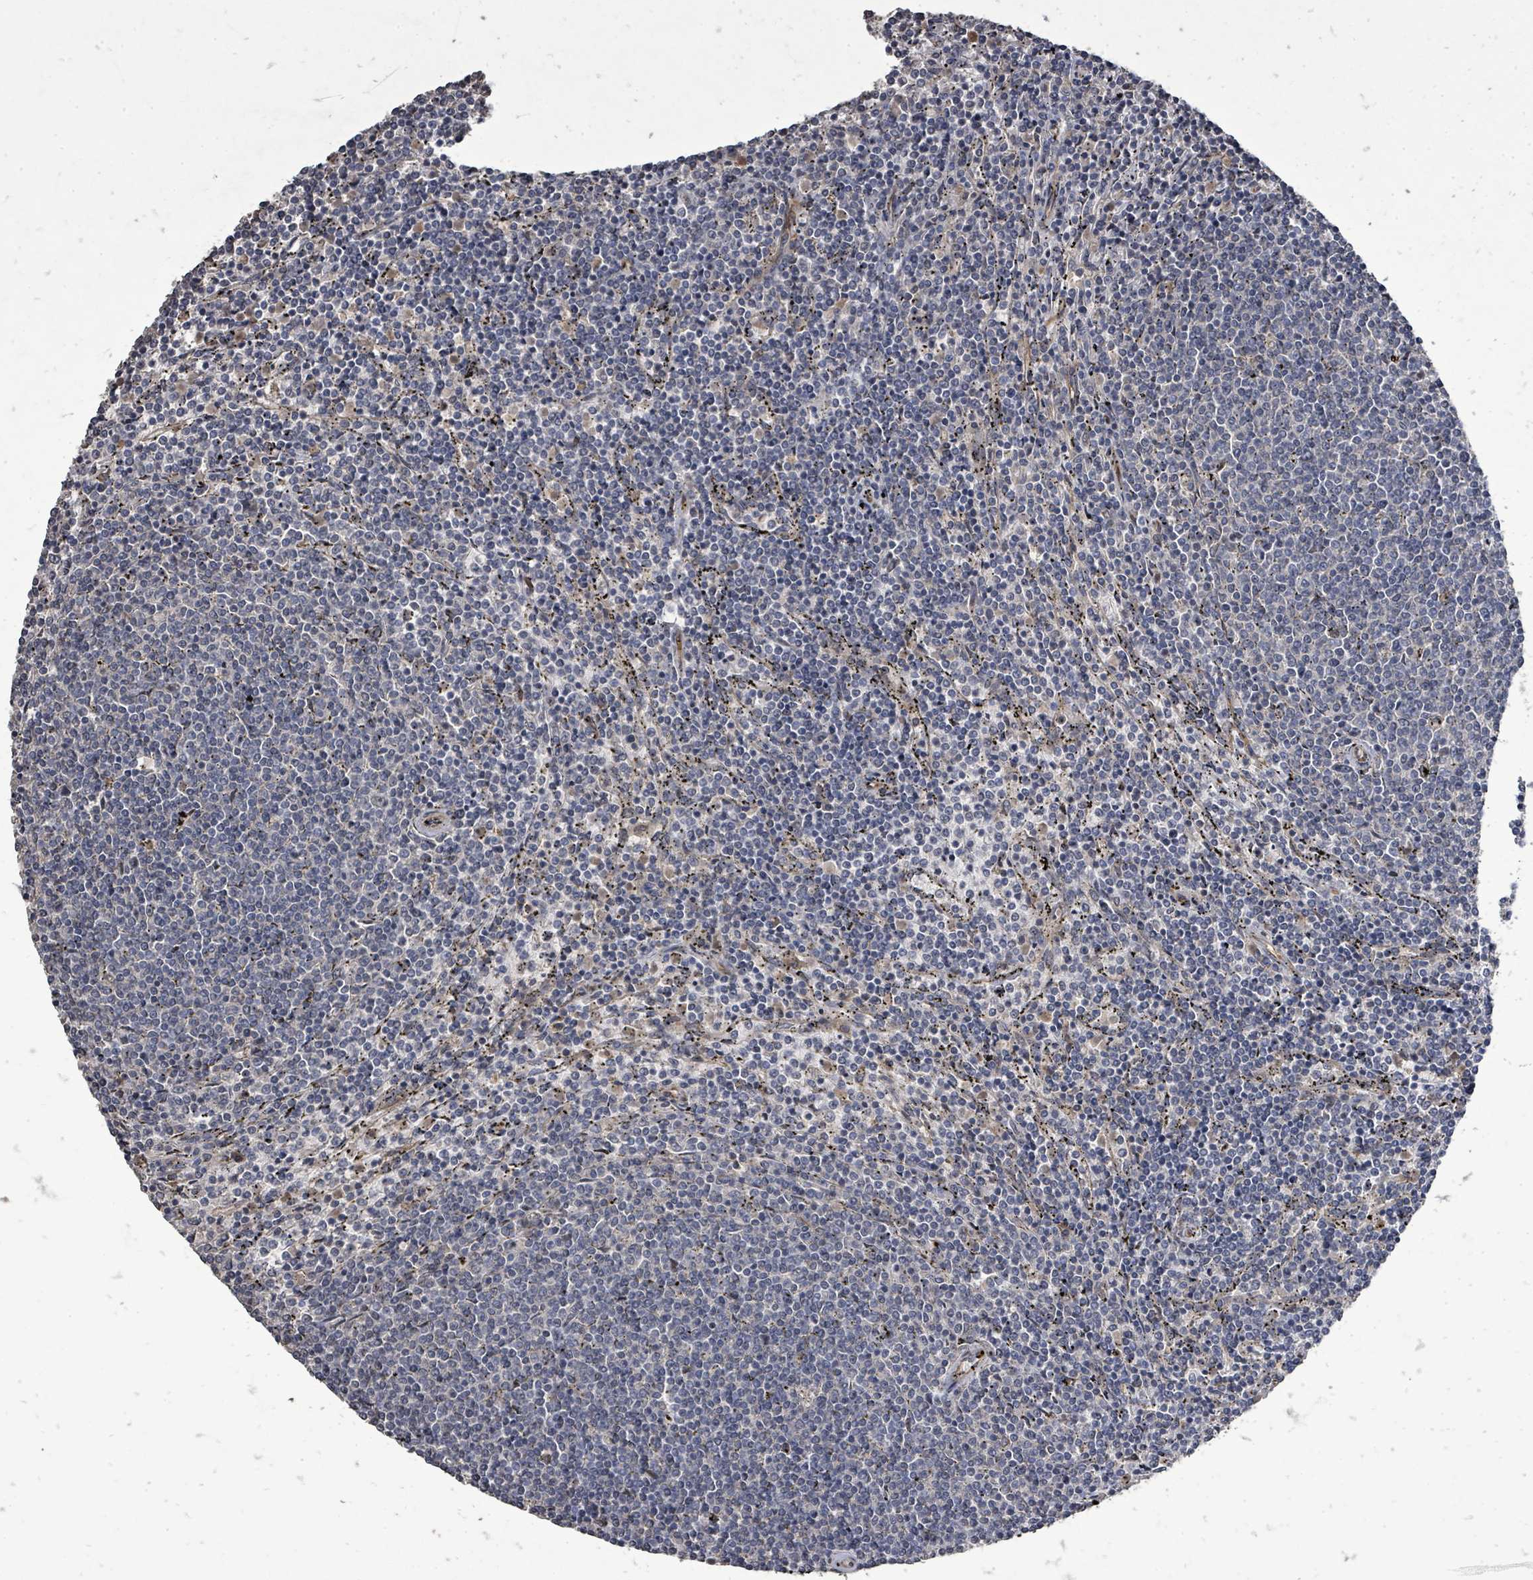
{"staining": {"intensity": "negative", "quantity": "none", "location": "none"}, "tissue": "lymphoma", "cell_type": "Tumor cells", "image_type": "cancer", "snomed": [{"axis": "morphology", "description": "Malignant lymphoma, non-Hodgkin's type, Low grade"}, {"axis": "topography", "description": "Spleen"}], "caption": "Tumor cells are negative for brown protein staining in low-grade malignant lymphoma, non-Hodgkin's type.", "gene": "RALGAPB", "patient": {"sex": "female", "age": 50}}